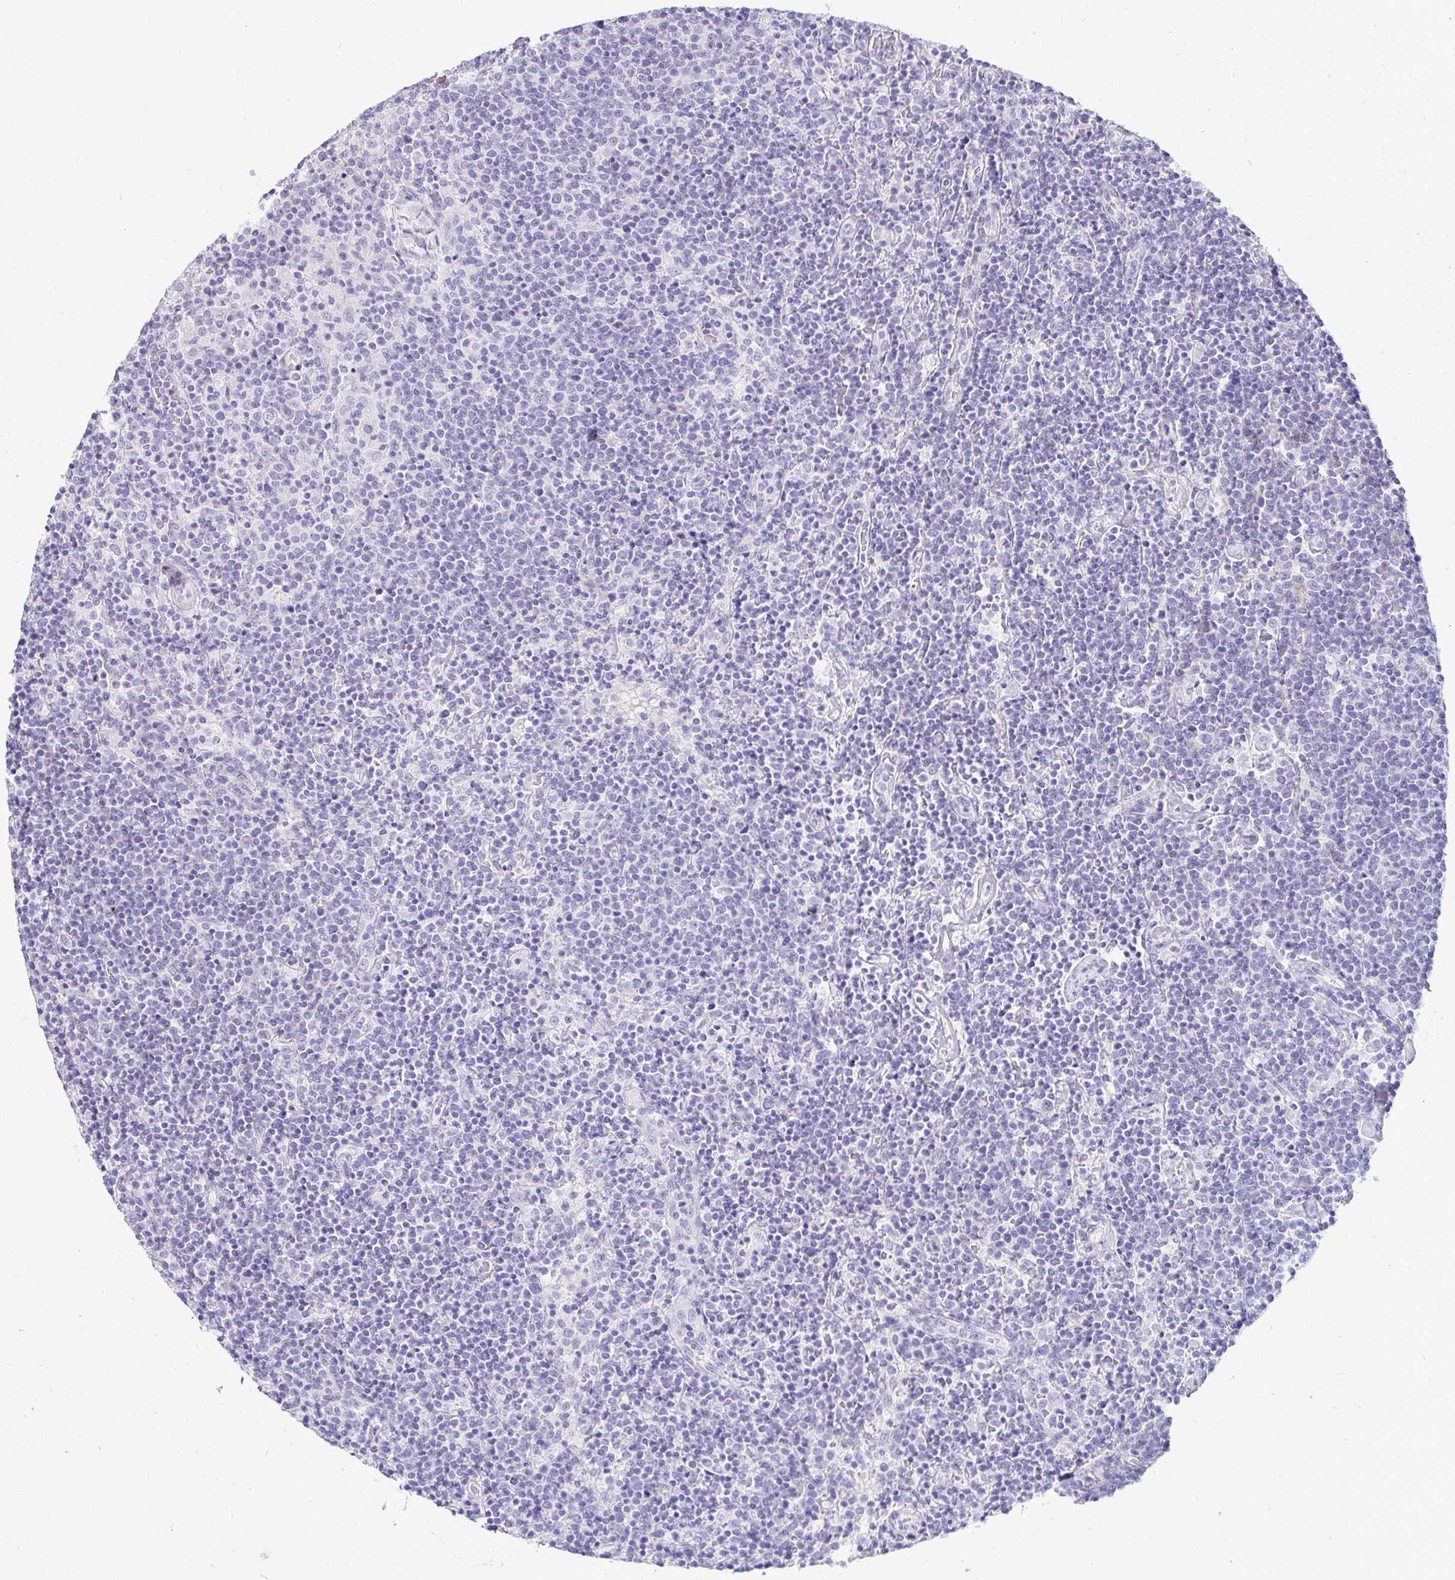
{"staining": {"intensity": "negative", "quantity": "none", "location": "none"}, "tissue": "lymphoma", "cell_type": "Tumor cells", "image_type": "cancer", "snomed": [{"axis": "morphology", "description": "Malignant lymphoma, non-Hodgkin's type, High grade"}, {"axis": "topography", "description": "Lymph node"}], "caption": "Photomicrograph shows no protein positivity in tumor cells of malignant lymphoma, non-Hodgkin's type (high-grade) tissue.", "gene": "HSPB6", "patient": {"sex": "male", "age": 61}}